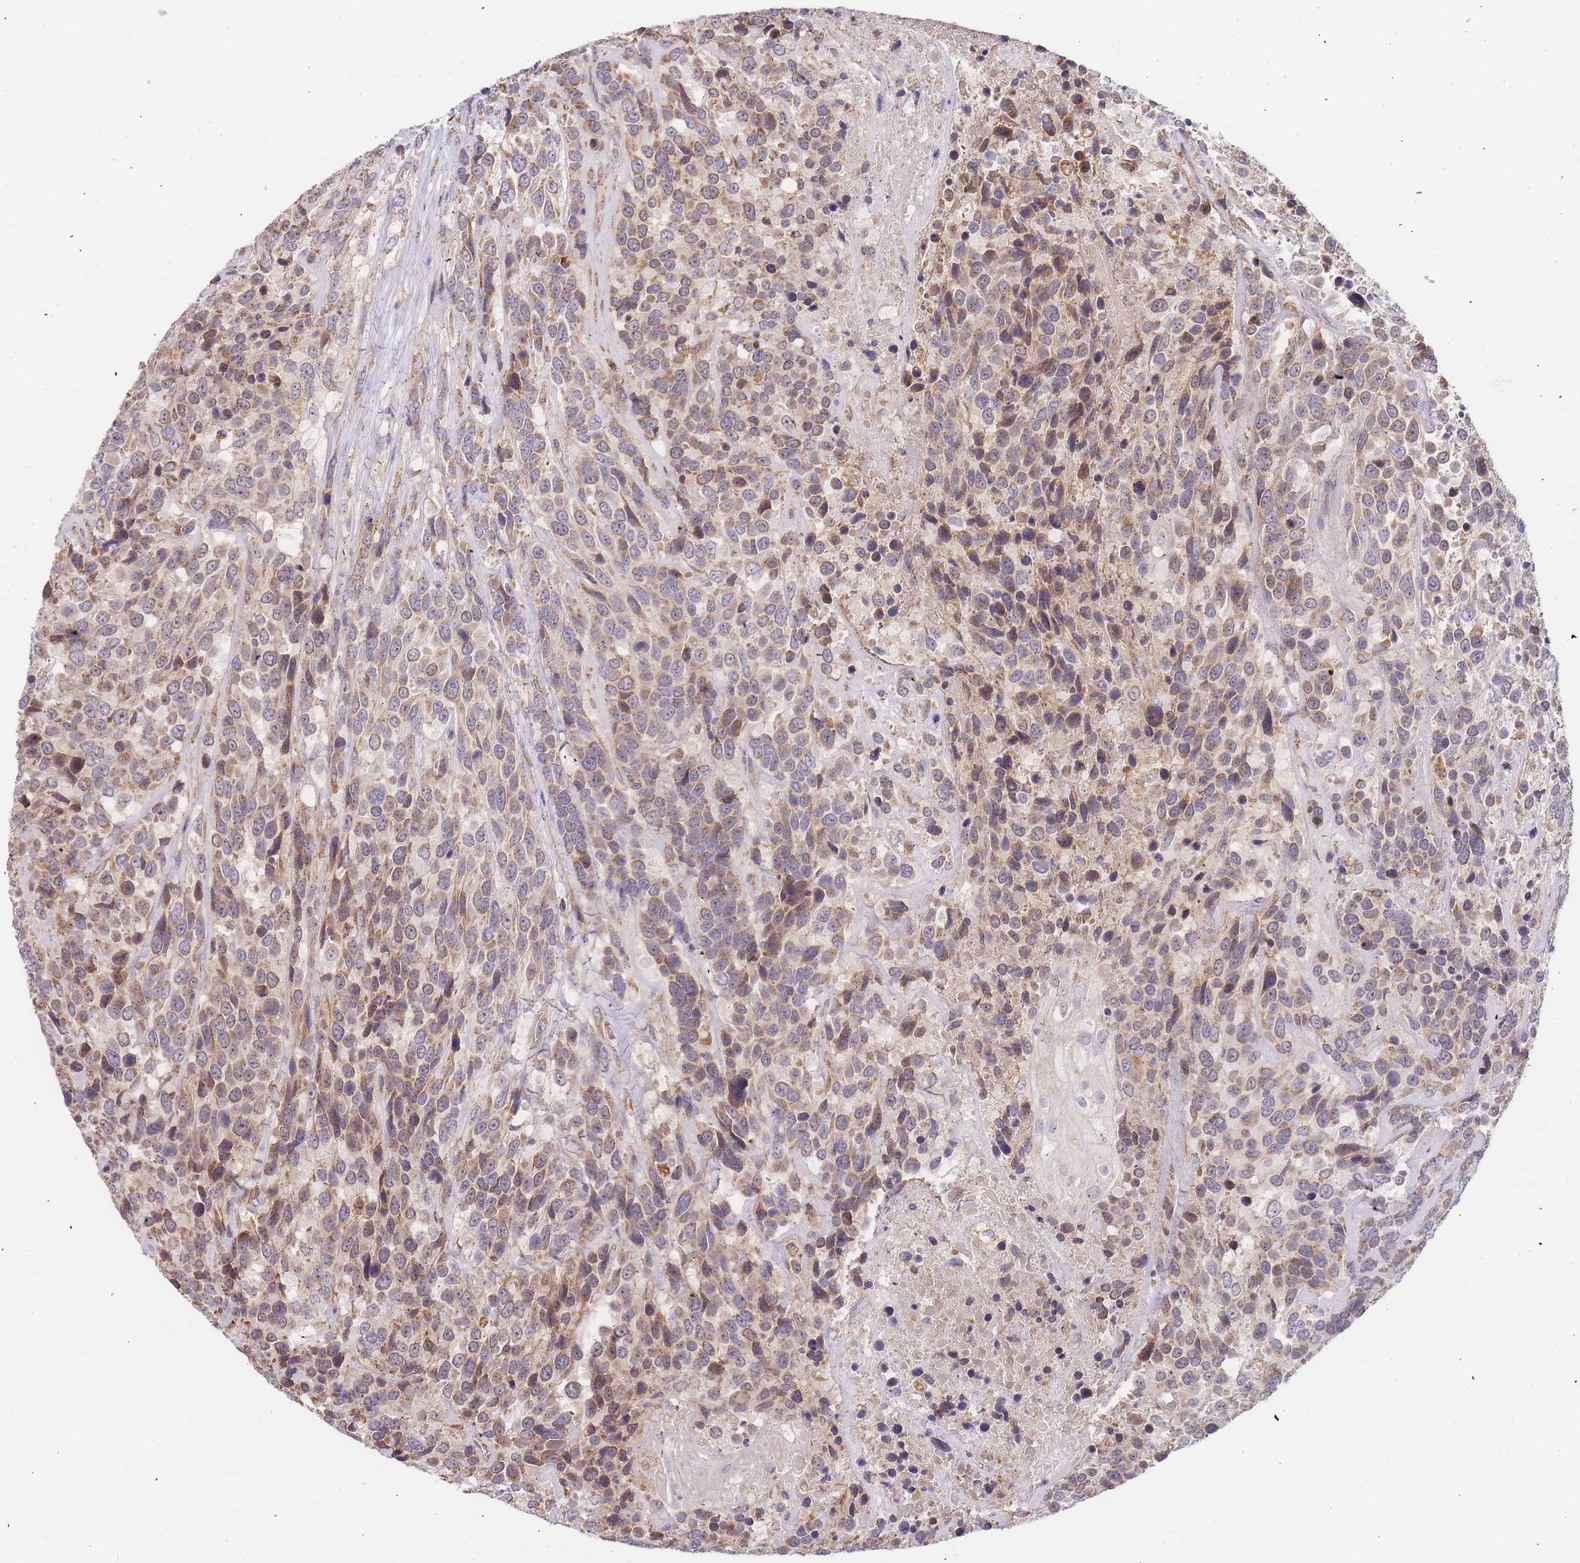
{"staining": {"intensity": "moderate", "quantity": "25%-75%", "location": "cytoplasmic/membranous"}, "tissue": "urothelial cancer", "cell_type": "Tumor cells", "image_type": "cancer", "snomed": [{"axis": "morphology", "description": "Urothelial carcinoma, High grade"}, {"axis": "topography", "description": "Urinary bladder"}], "caption": "A brown stain shows moderate cytoplasmic/membranous expression of a protein in high-grade urothelial carcinoma tumor cells.", "gene": "ADCY9", "patient": {"sex": "female", "age": 70}}